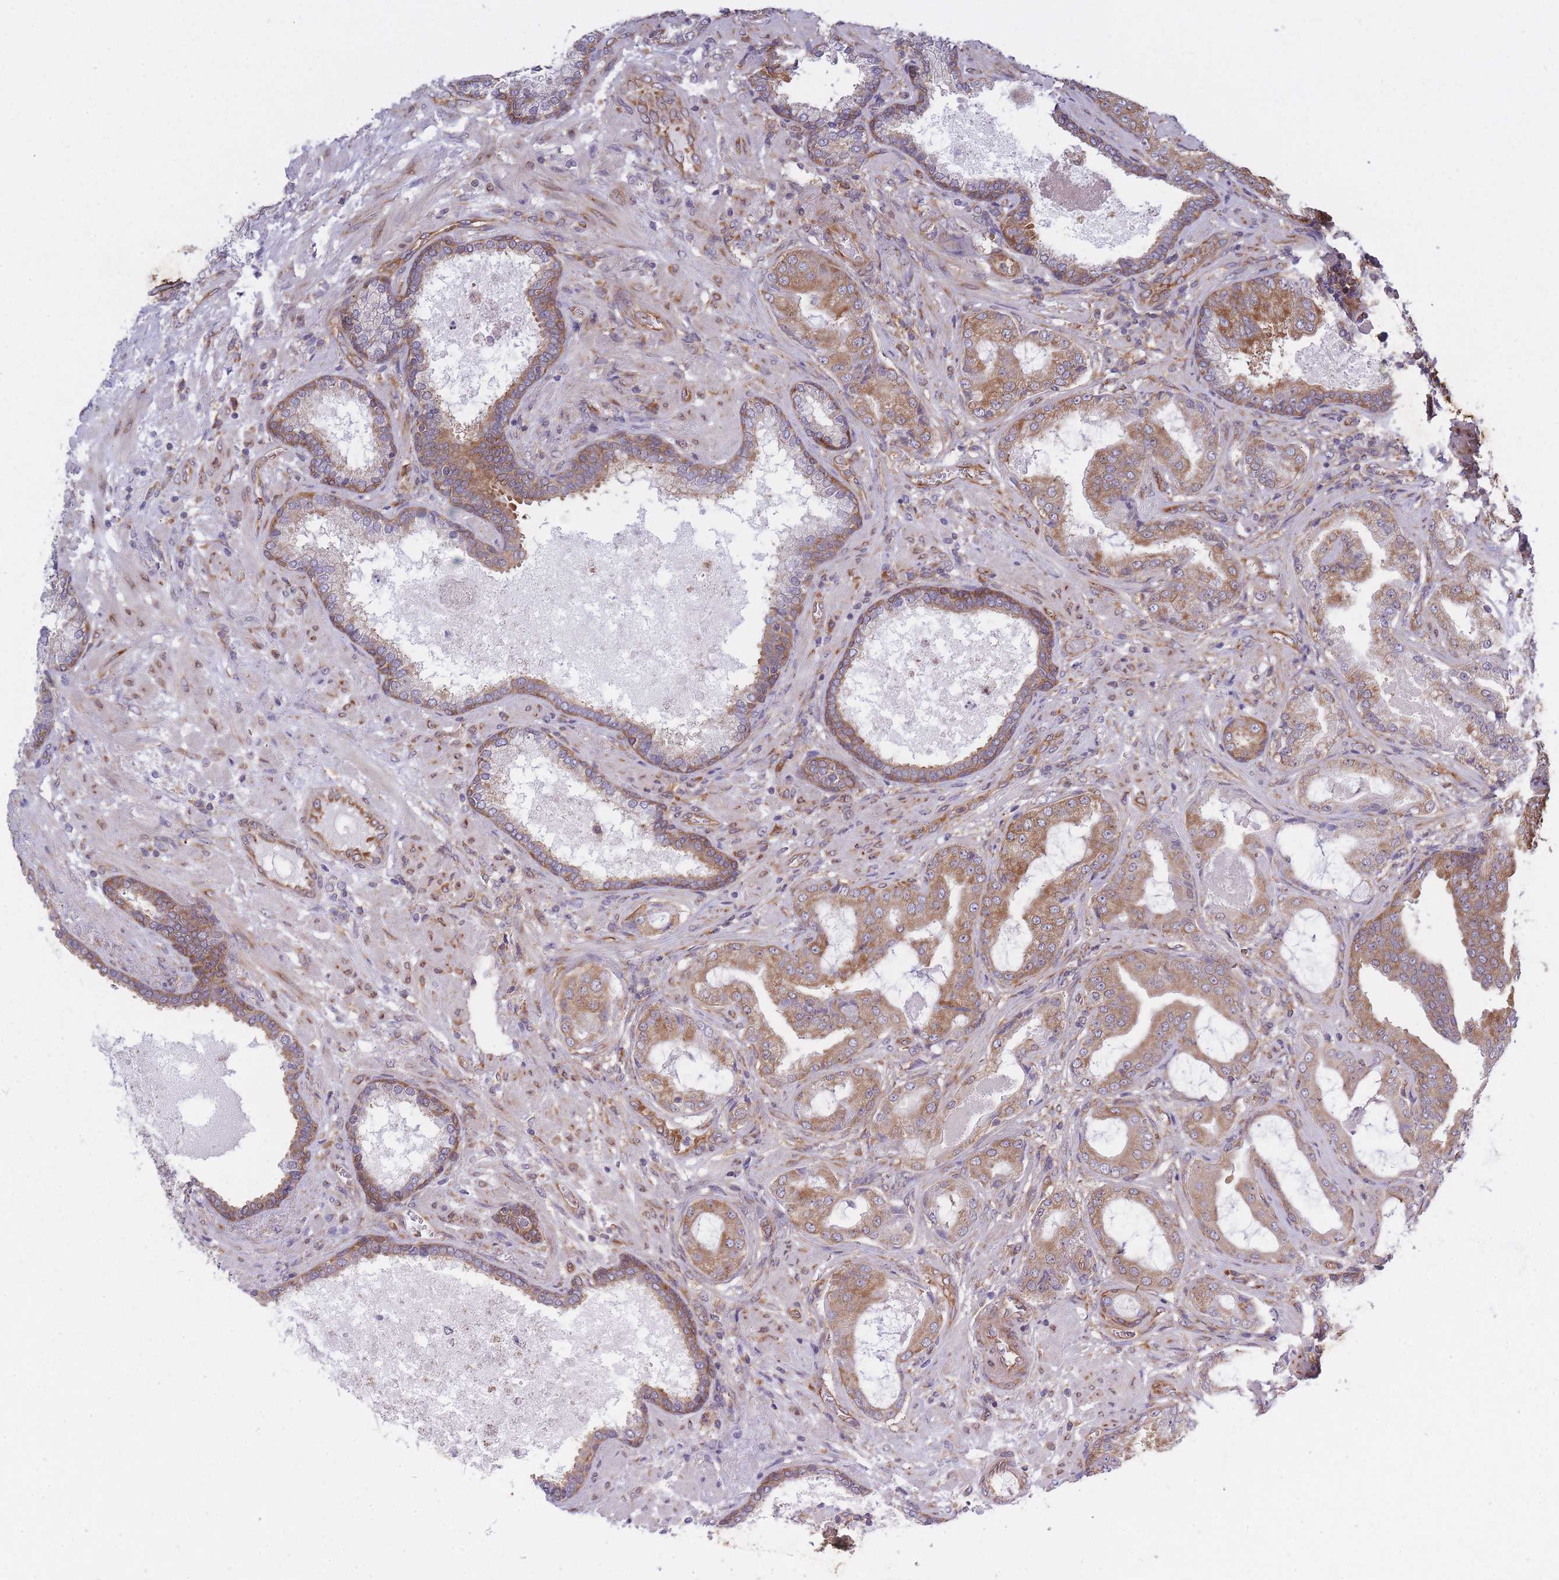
{"staining": {"intensity": "moderate", "quantity": ">75%", "location": "cytoplasmic/membranous"}, "tissue": "prostate cancer", "cell_type": "Tumor cells", "image_type": "cancer", "snomed": [{"axis": "morphology", "description": "Adenocarcinoma, High grade"}, {"axis": "topography", "description": "Prostate"}], "caption": "This is a photomicrograph of immunohistochemistry (IHC) staining of prostate cancer (high-grade adenocarcinoma), which shows moderate staining in the cytoplasmic/membranous of tumor cells.", "gene": "CCDC124", "patient": {"sex": "male", "age": 68}}